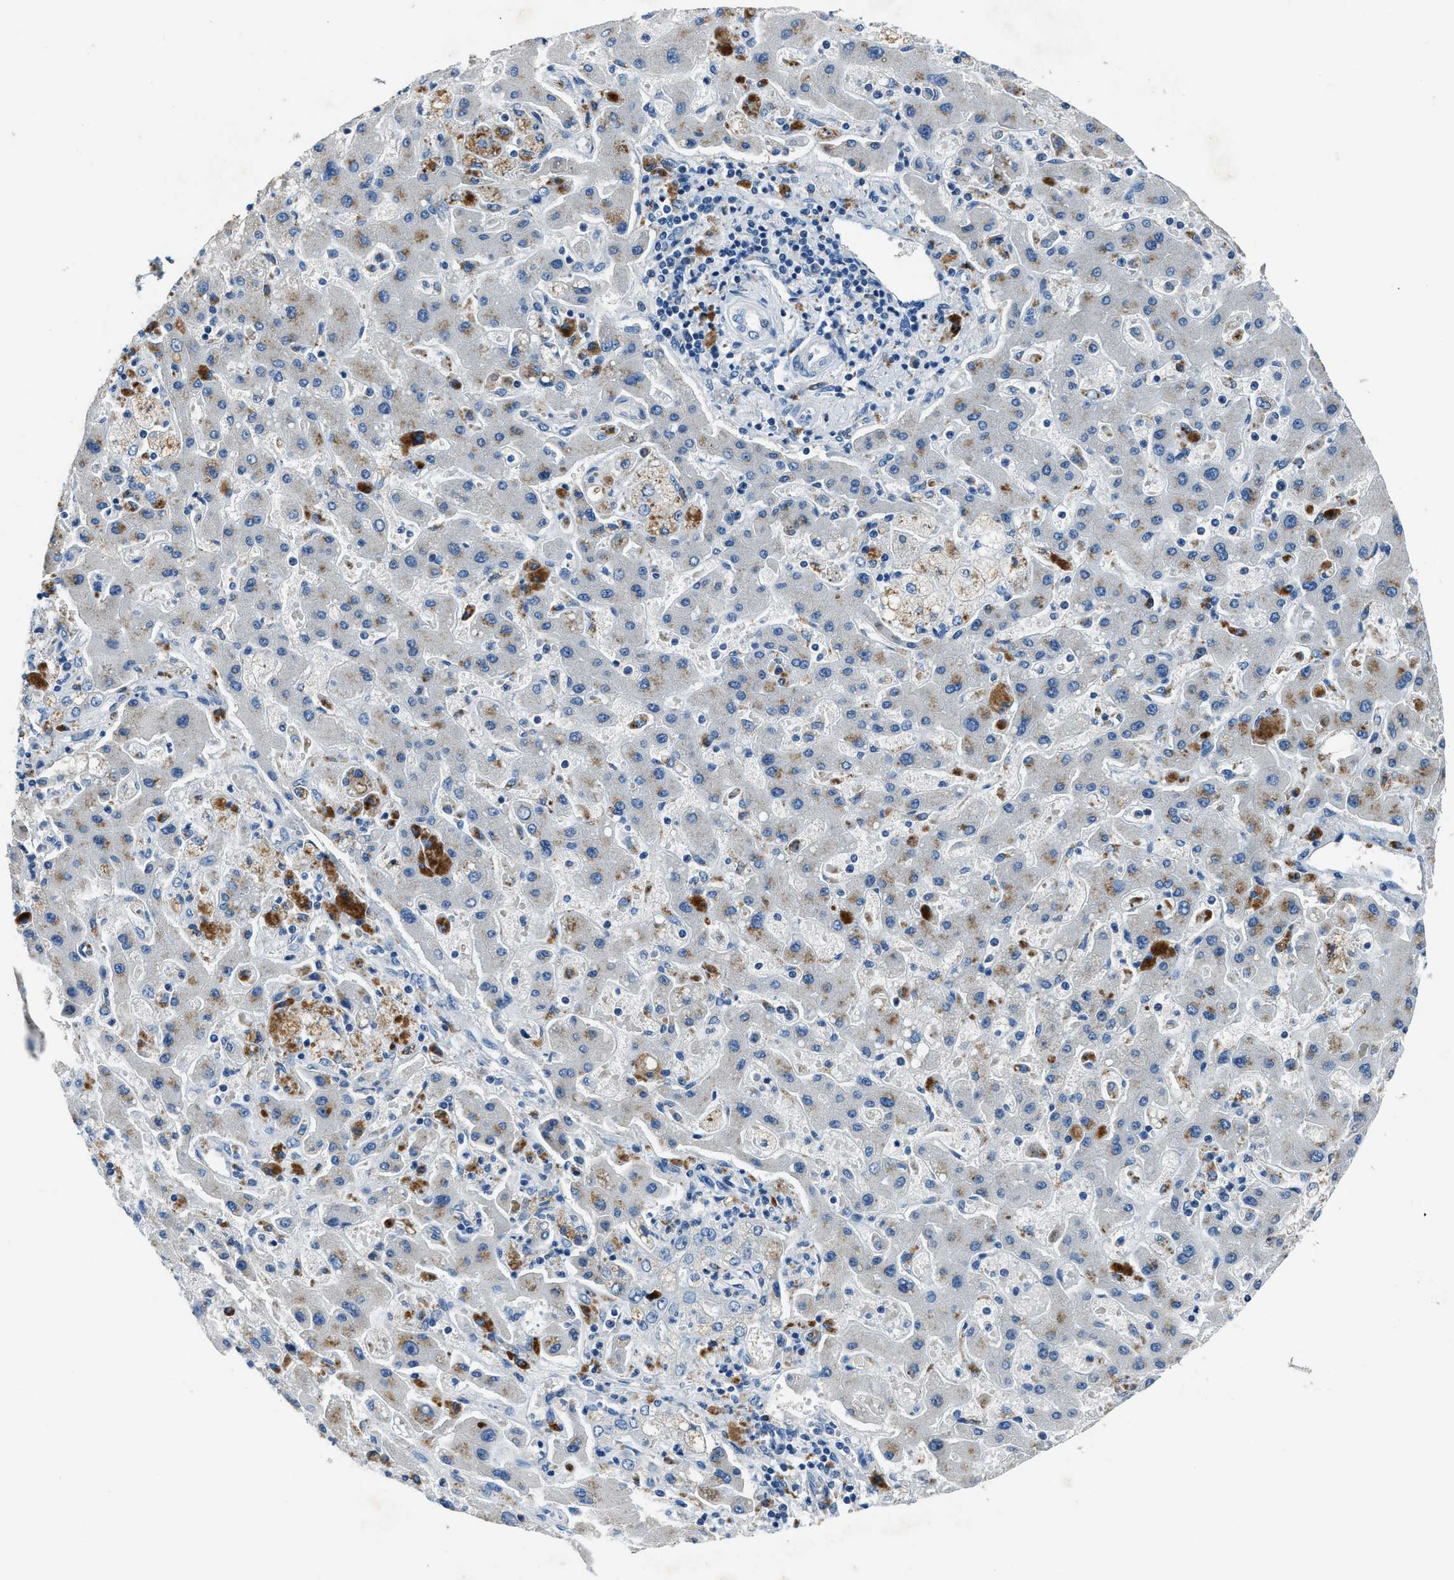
{"staining": {"intensity": "negative", "quantity": "none", "location": "none"}, "tissue": "liver cancer", "cell_type": "Tumor cells", "image_type": "cancer", "snomed": [{"axis": "morphology", "description": "Cholangiocarcinoma"}, {"axis": "topography", "description": "Liver"}], "caption": "Tumor cells show no significant protein positivity in cholangiocarcinoma (liver).", "gene": "ADAM2", "patient": {"sex": "male", "age": 50}}